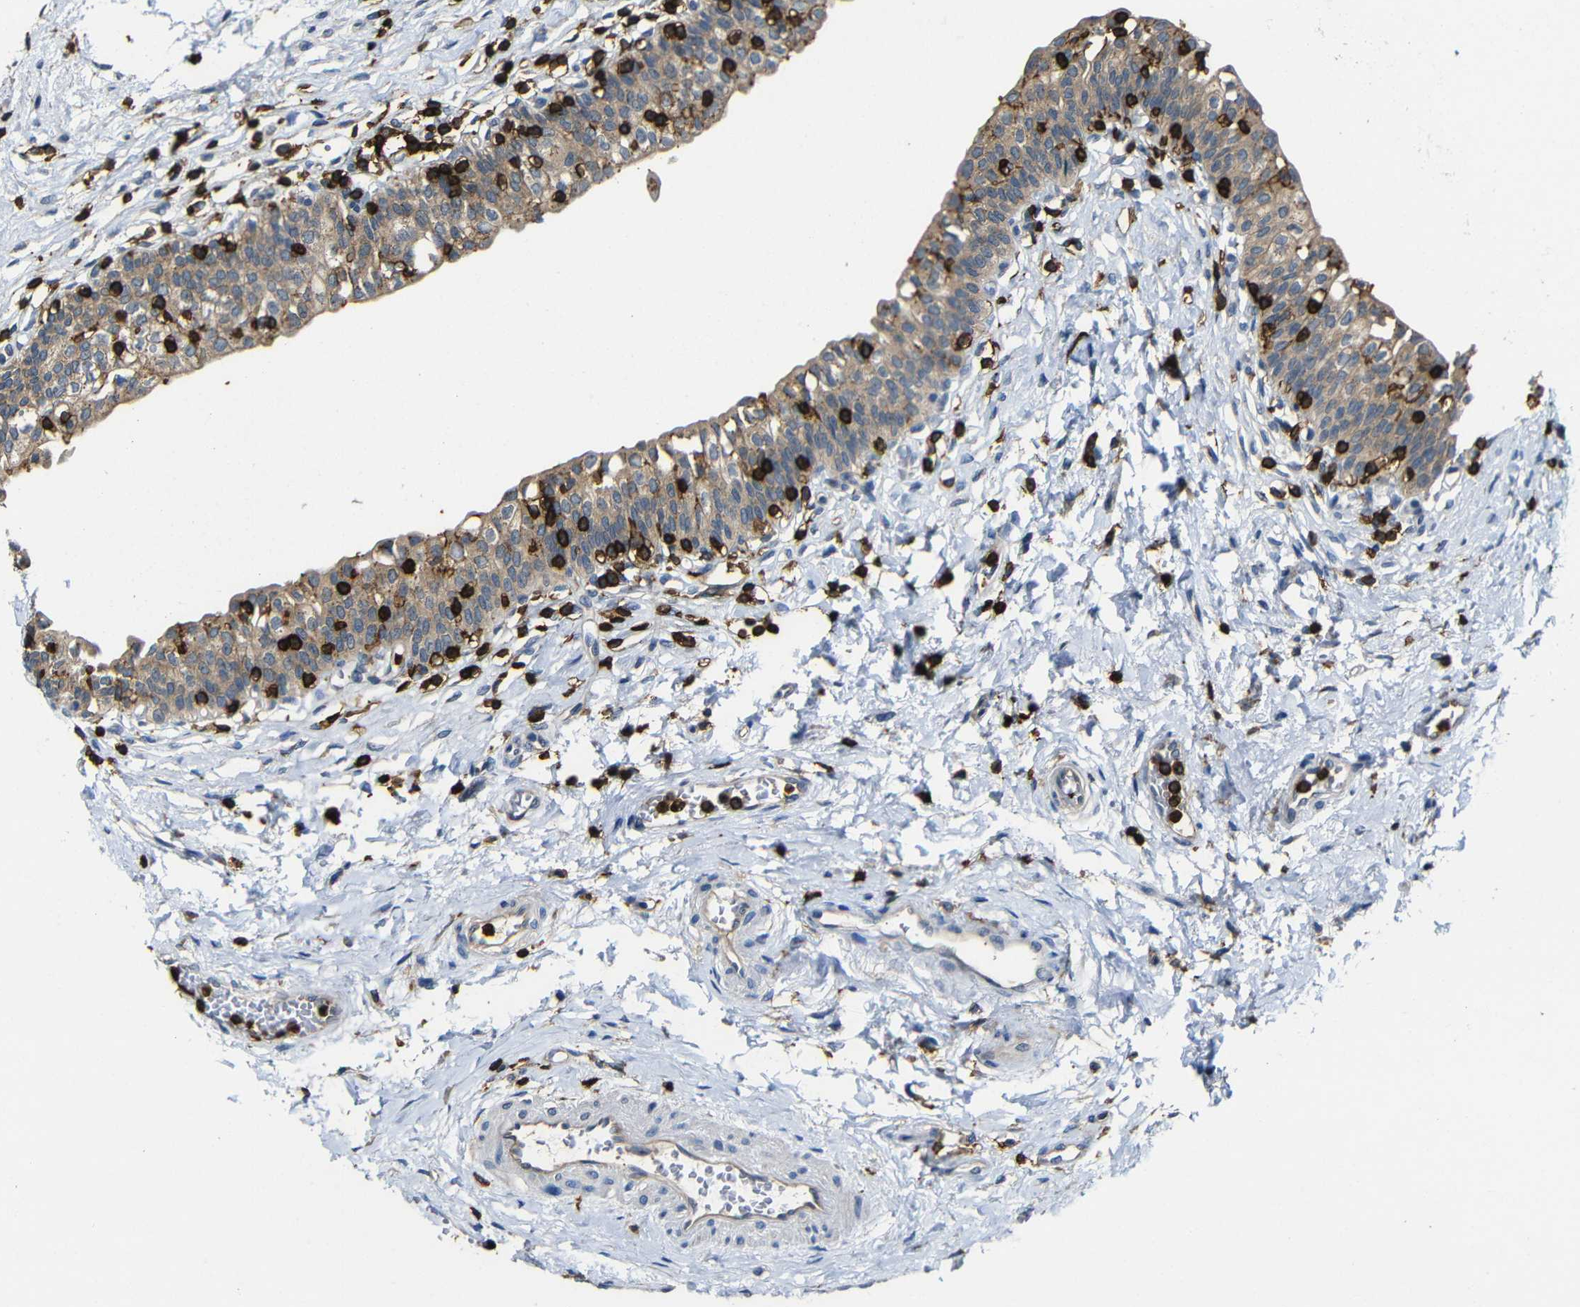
{"staining": {"intensity": "moderate", "quantity": ">75%", "location": "cytoplasmic/membranous"}, "tissue": "urinary bladder", "cell_type": "Urothelial cells", "image_type": "normal", "snomed": [{"axis": "morphology", "description": "Normal tissue, NOS"}, {"axis": "topography", "description": "Urinary bladder"}], "caption": "Immunohistochemistry (IHC) histopathology image of benign urinary bladder stained for a protein (brown), which demonstrates medium levels of moderate cytoplasmic/membranous positivity in approximately >75% of urothelial cells.", "gene": "P2RY12", "patient": {"sex": "male", "age": 55}}